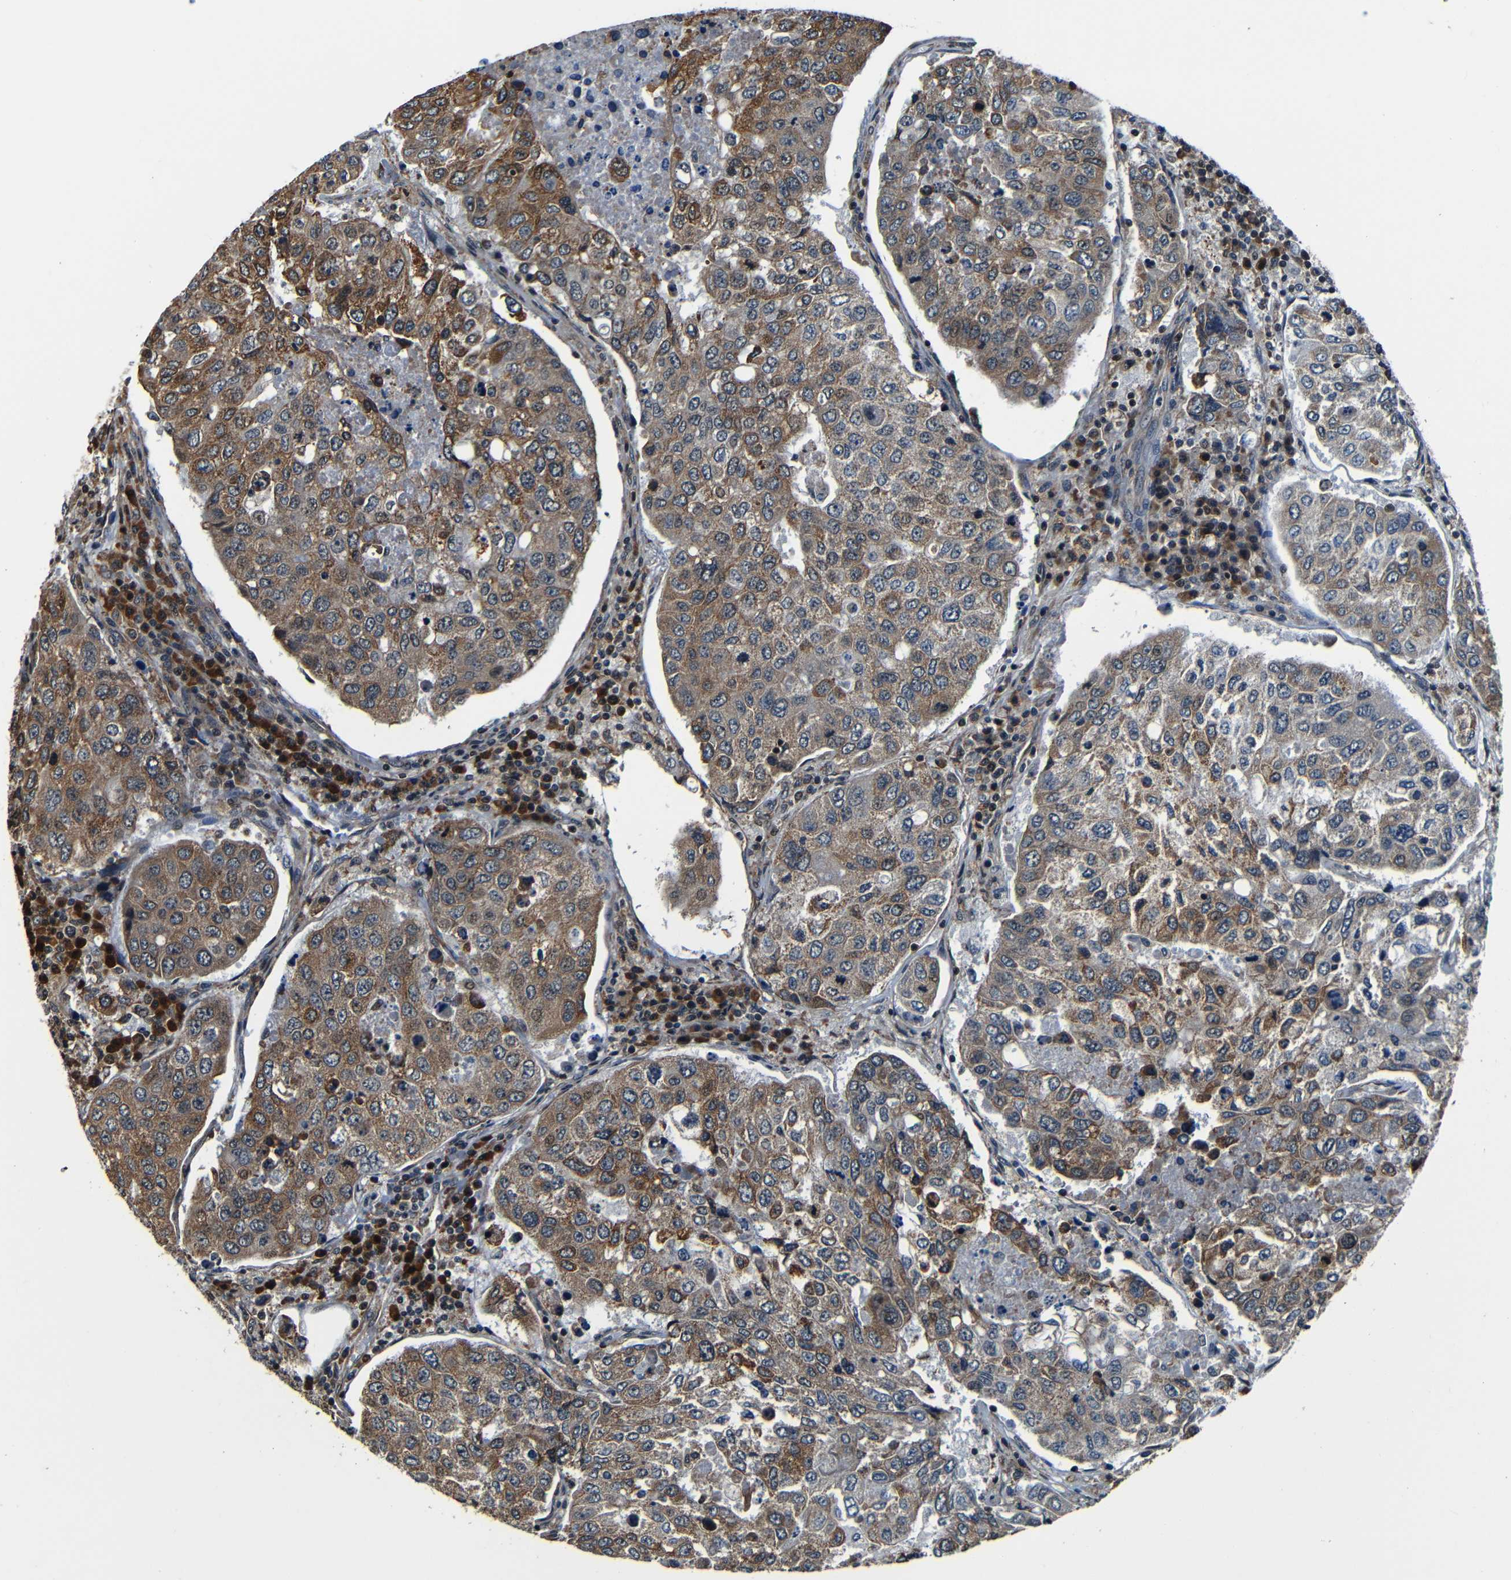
{"staining": {"intensity": "moderate", "quantity": "25%-75%", "location": "cytoplasmic/membranous"}, "tissue": "urothelial cancer", "cell_type": "Tumor cells", "image_type": "cancer", "snomed": [{"axis": "morphology", "description": "Urothelial carcinoma, High grade"}, {"axis": "topography", "description": "Lymph node"}, {"axis": "topography", "description": "Urinary bladder"}], "caption": "Tumor cells show moderate cytoplasmic/membranous staining in about 25%-75% of cells in urothelial cancer. (Stains: DAB (3,3'-diaminobenzidine) in brown, nuclei in blue, Microscopy: brightfield microscopy at high magnification).", "gene": "NCBP3", "patient": {"sex": "male", "age": 51}}